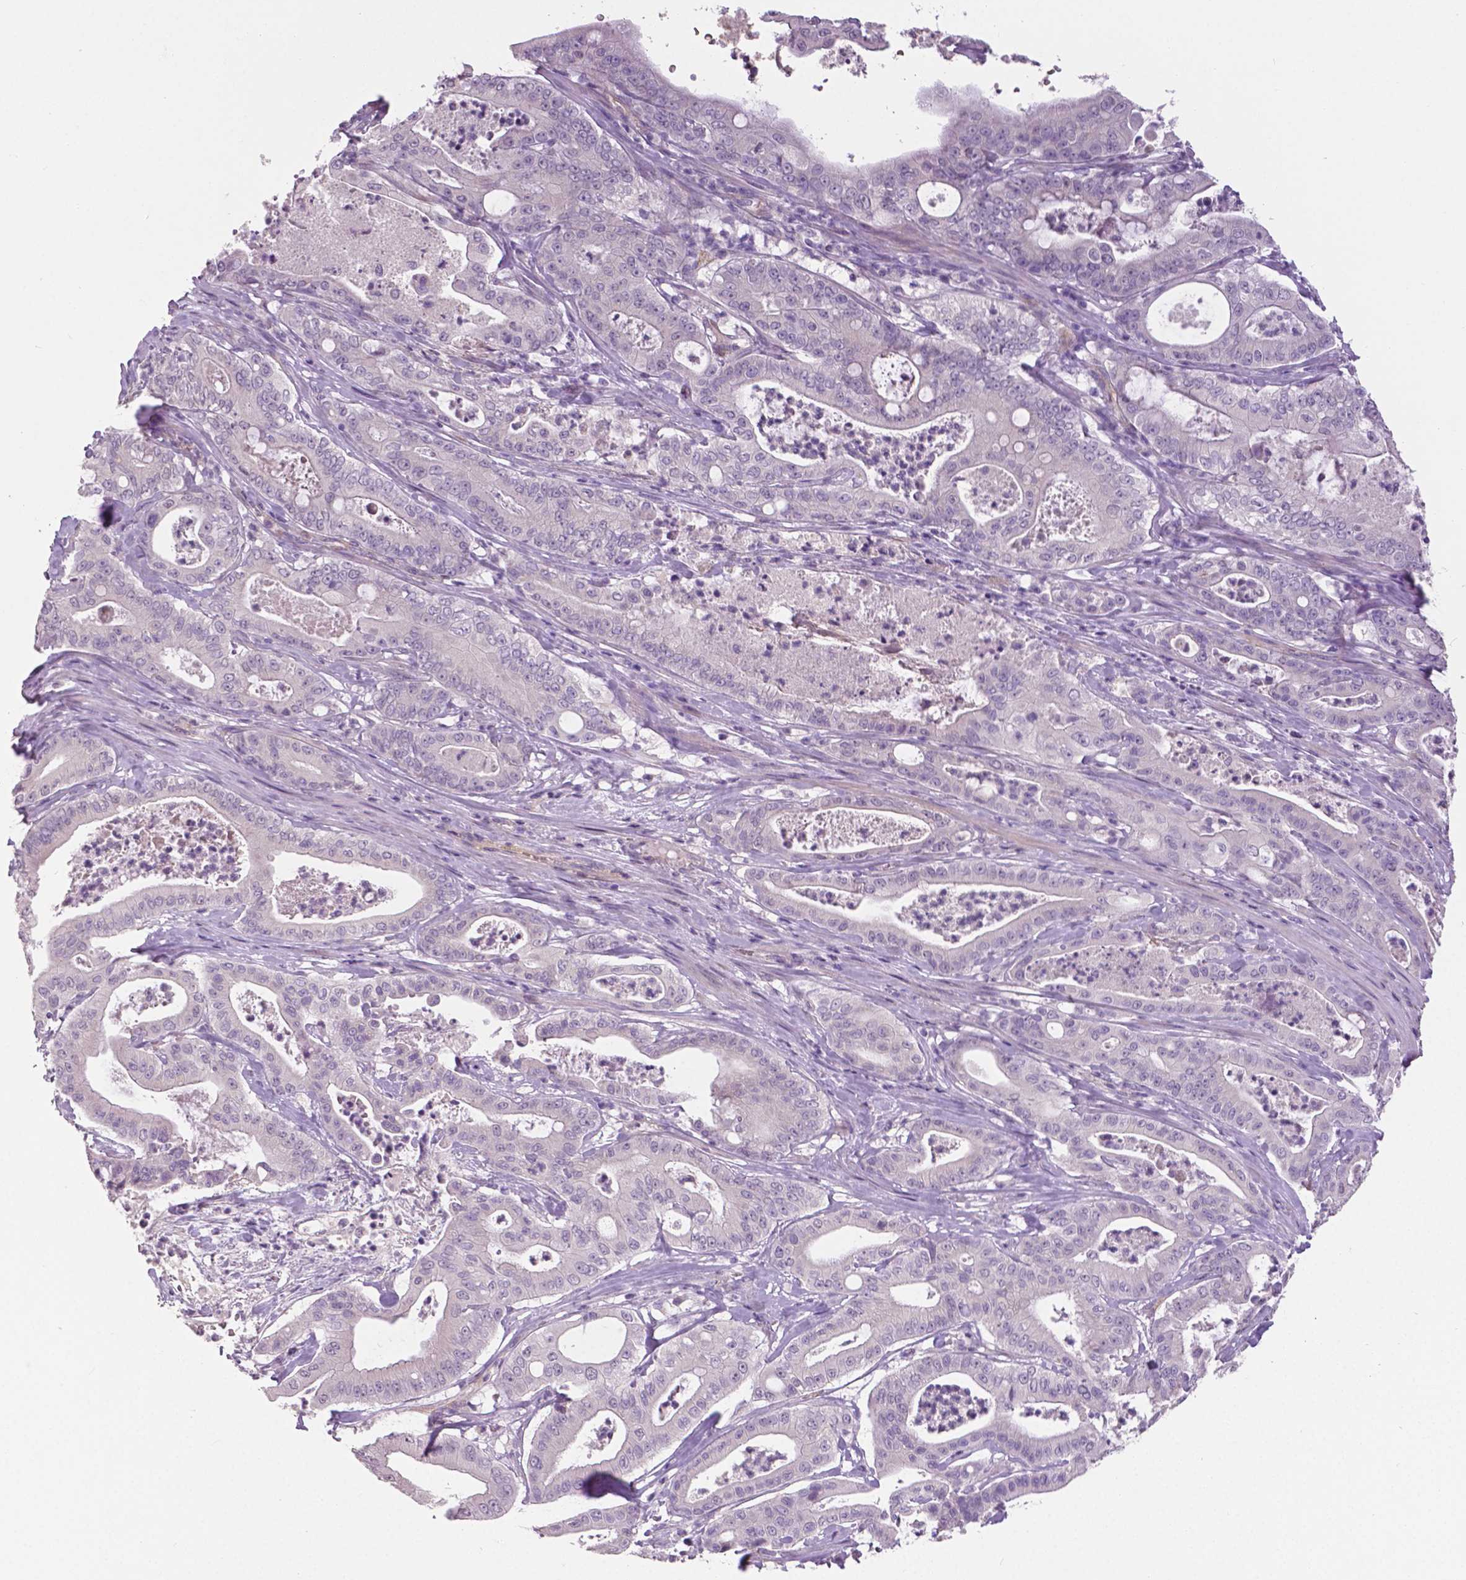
{"staining": {"intensity": "negative", "quantity": "none", "location": "none"}, "tissue": "pancreatic cancer", "cell_type": "Tumor cells", "image_type": "cancer", "snomed": [{"axis": "morphology", "description": "Adenocarcinoma, NOS"}, {"axis": "topography", "description": "Pancreas"}], "caption": "DAB immunohistochemical staining of human pancreatic cancer (adenocarcinoma) exhibits no significant expression in tumor cells.", "gene": "FOXA1", "patient": {"sex": "male", "age": 71}}